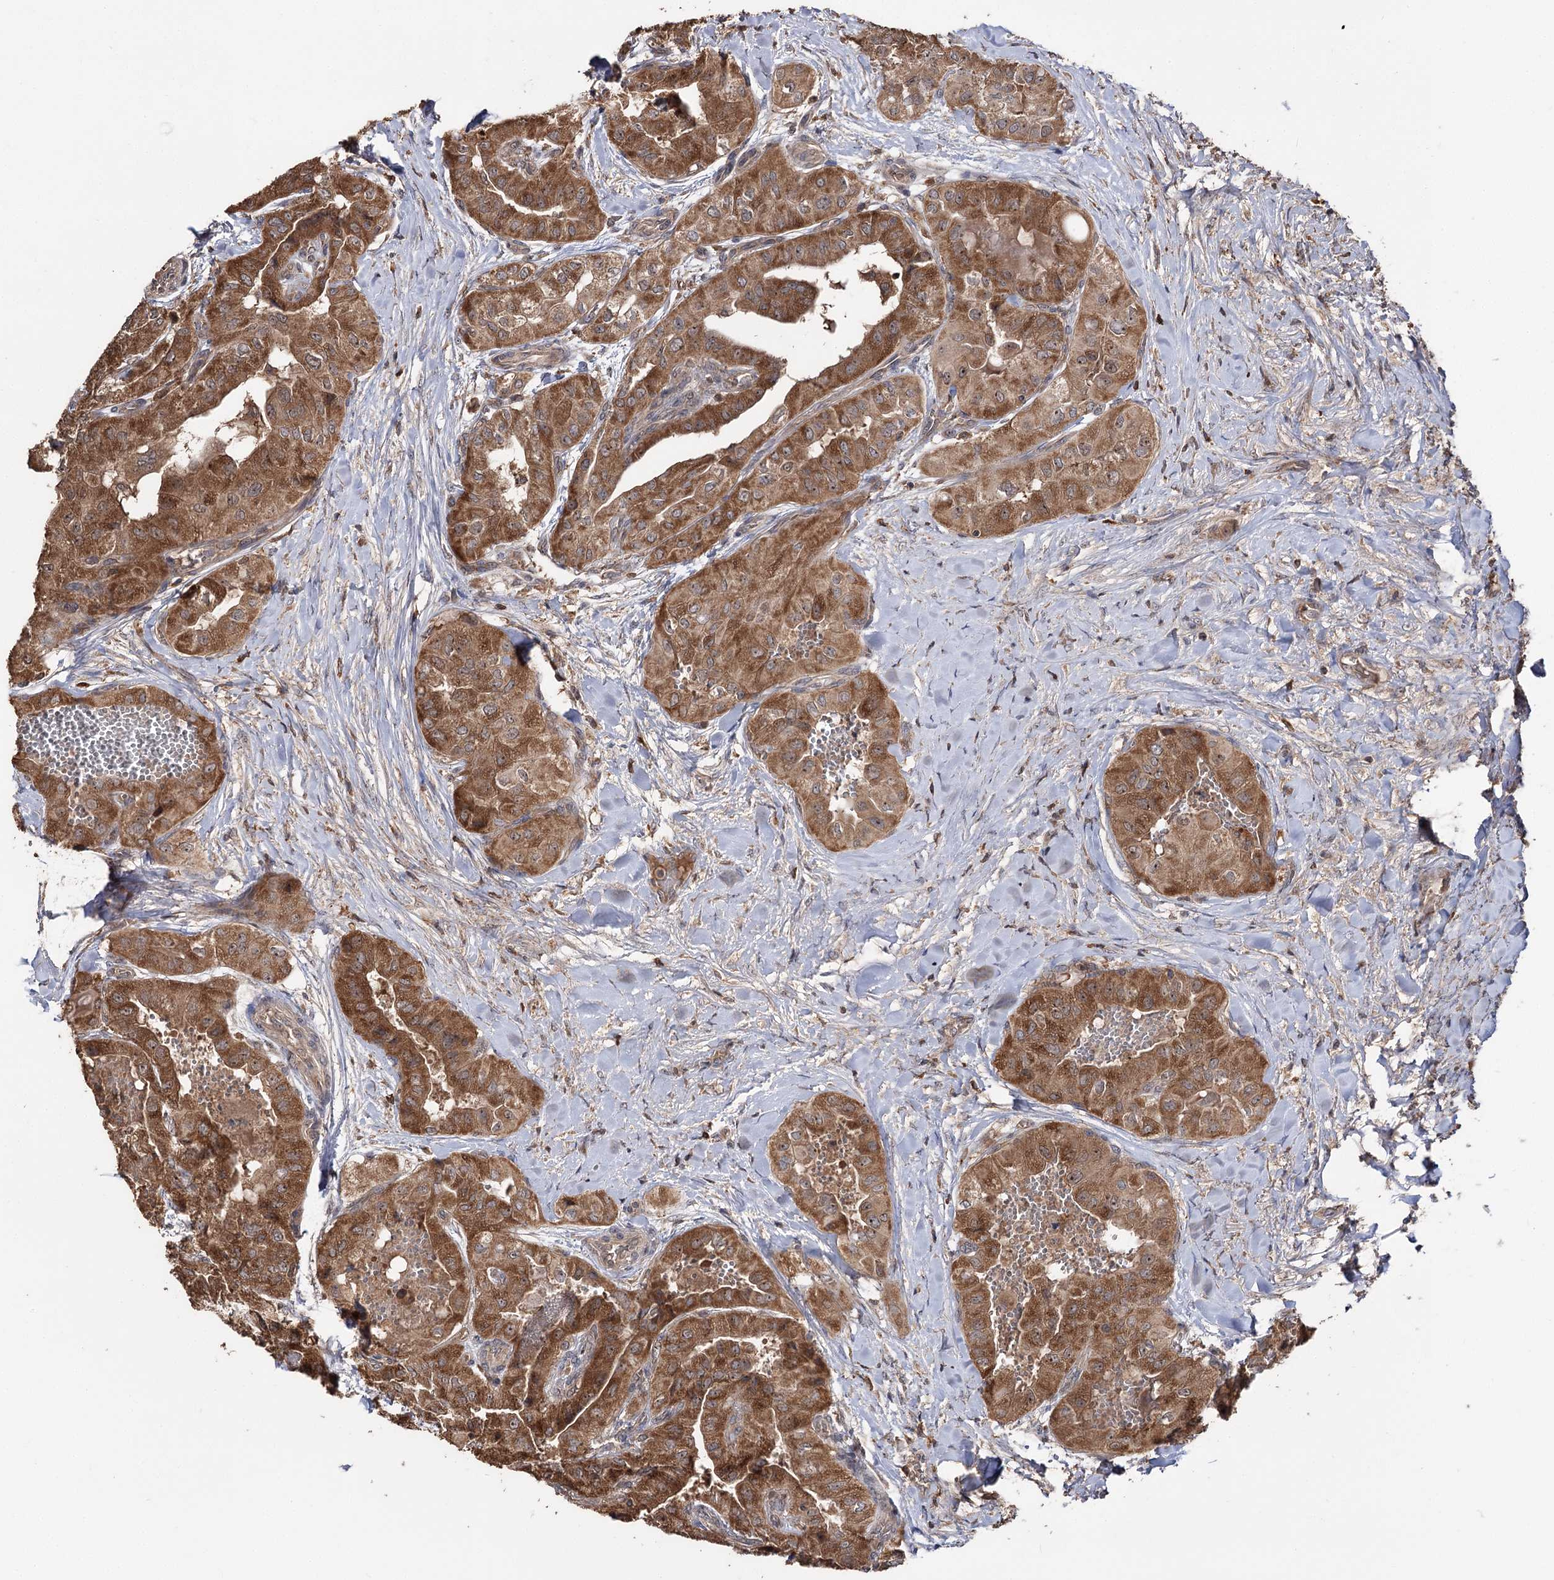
{"staining": {"intensity": "moderate", "quantity": ">75%", "location": "cytoplasmic/membranous"}, "tissue": "thyroid cancer", "cell_type": "Tumor cells", "image_type": "cancer", "snomed": [{"axis": "morphology", "description": "Papillary adenocarcinoma, NOS"}, {"axis": "topography", "description": "Thyroid gland"}], "caption": "The micrograph displays immunohistochemical staining of thyroid papillary adenocarcinoma. There is moderate cytoplasmic/membranous staining is present in approximately >75% of tumor cells.", "gene": "FAM53B", "patient": {"sex": "female", "age": 59}}